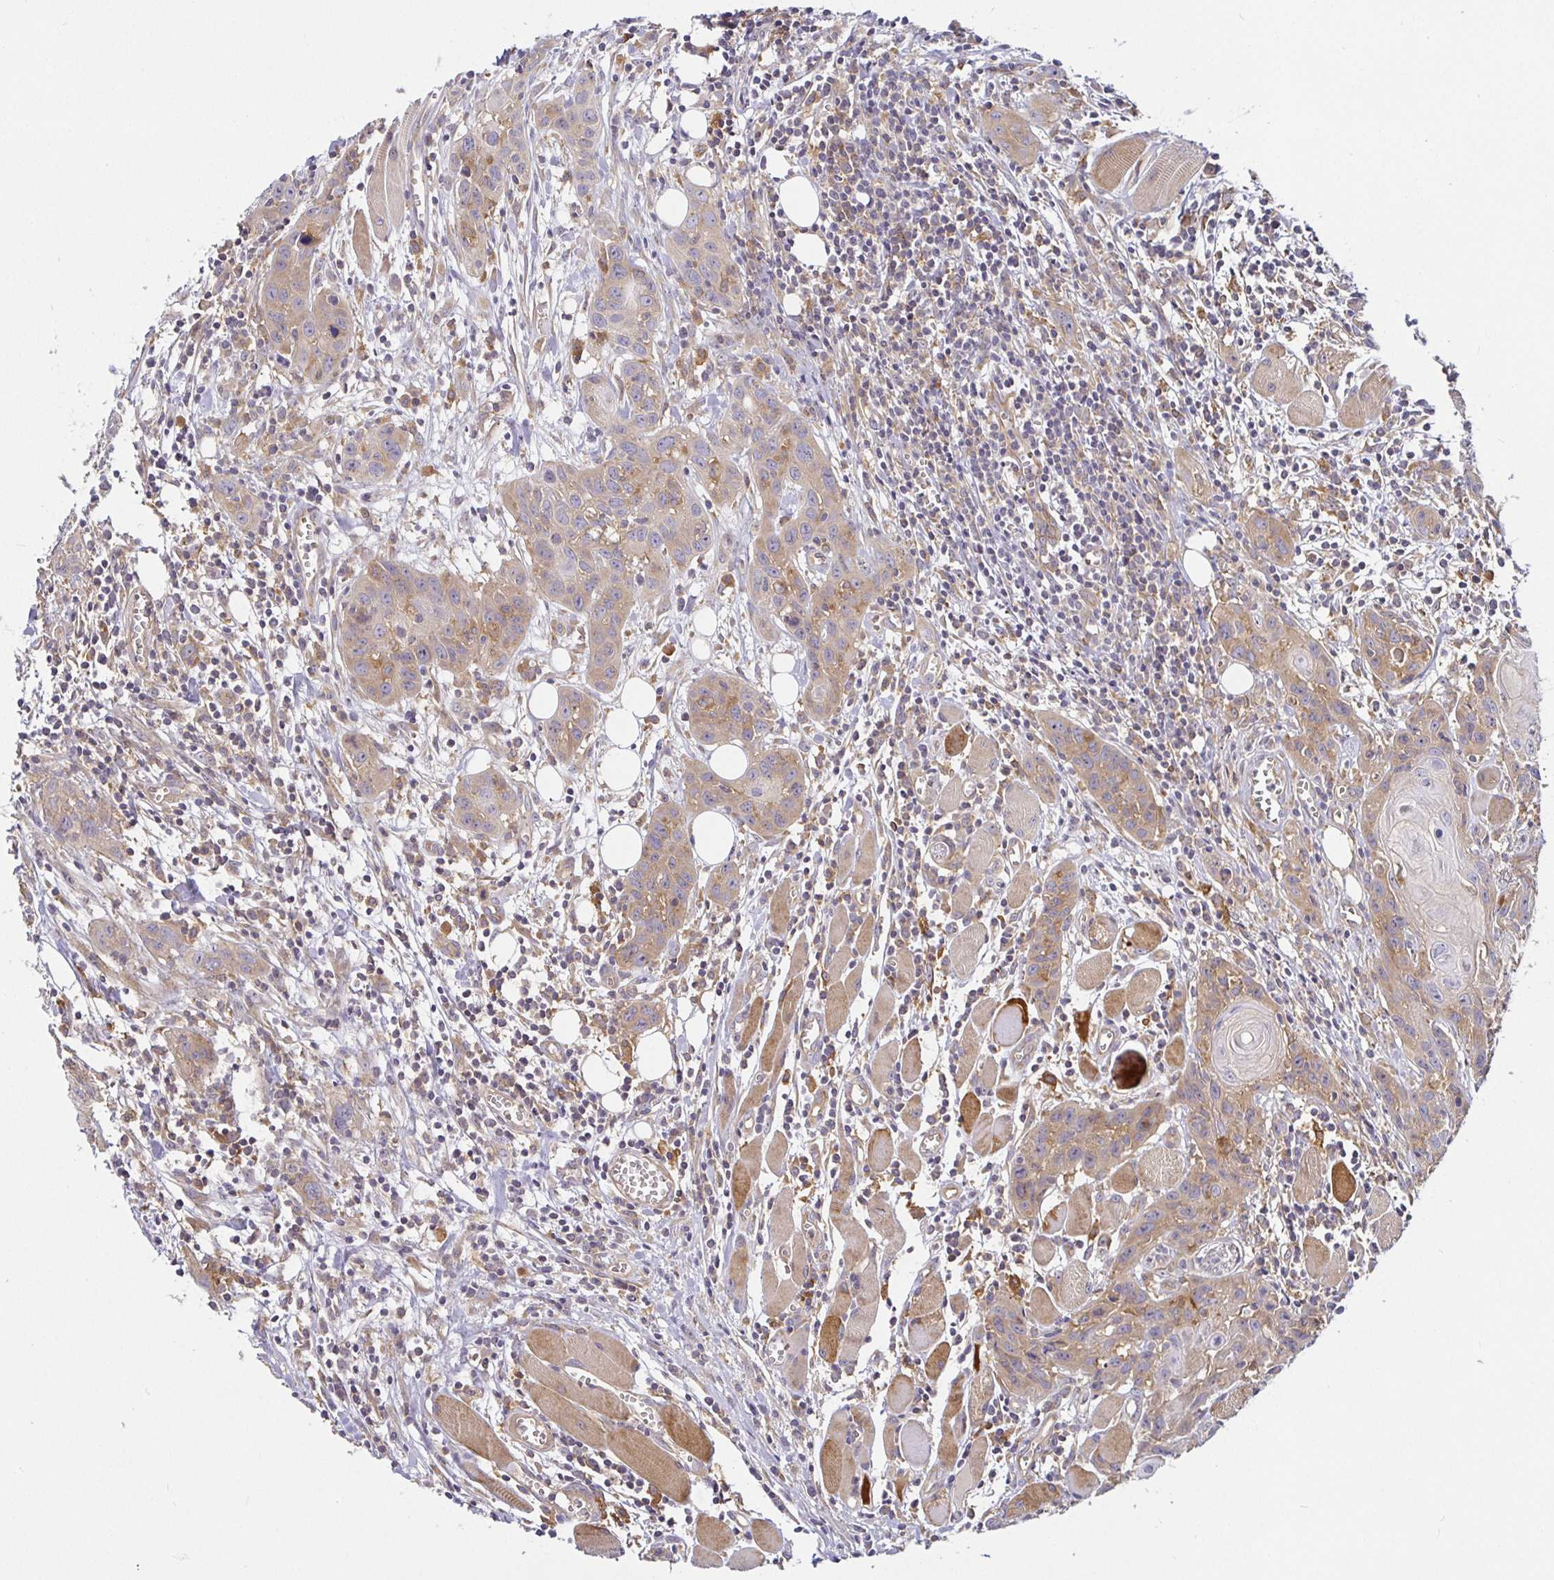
{"staining": {"intensity": "moderate", "quantity": ">75%", "location": "cytoplasmic/membranous"}, "tissue": "head and neck cancer", "cell_type": "Tumor cells", "image_type": "cancer", "snomed": [{"axis": "morphology", "description": "Squamous cell carcinoma, NOS"}, {"axis": "topography", "description": "Oral tissue"}, {"axis": "topography", "description": "Head-Neck"}], "caption": "Immunohistochemistry (IHC) image of human head and neck squamous cell carcinoma stained for a protein (brown), which shows medium levels of moderate cytoplasmic/membranous staining in approximately >75% of tumor cells.", "gene": "SNX8", "patient": {"sex": "male", "age": 58}}